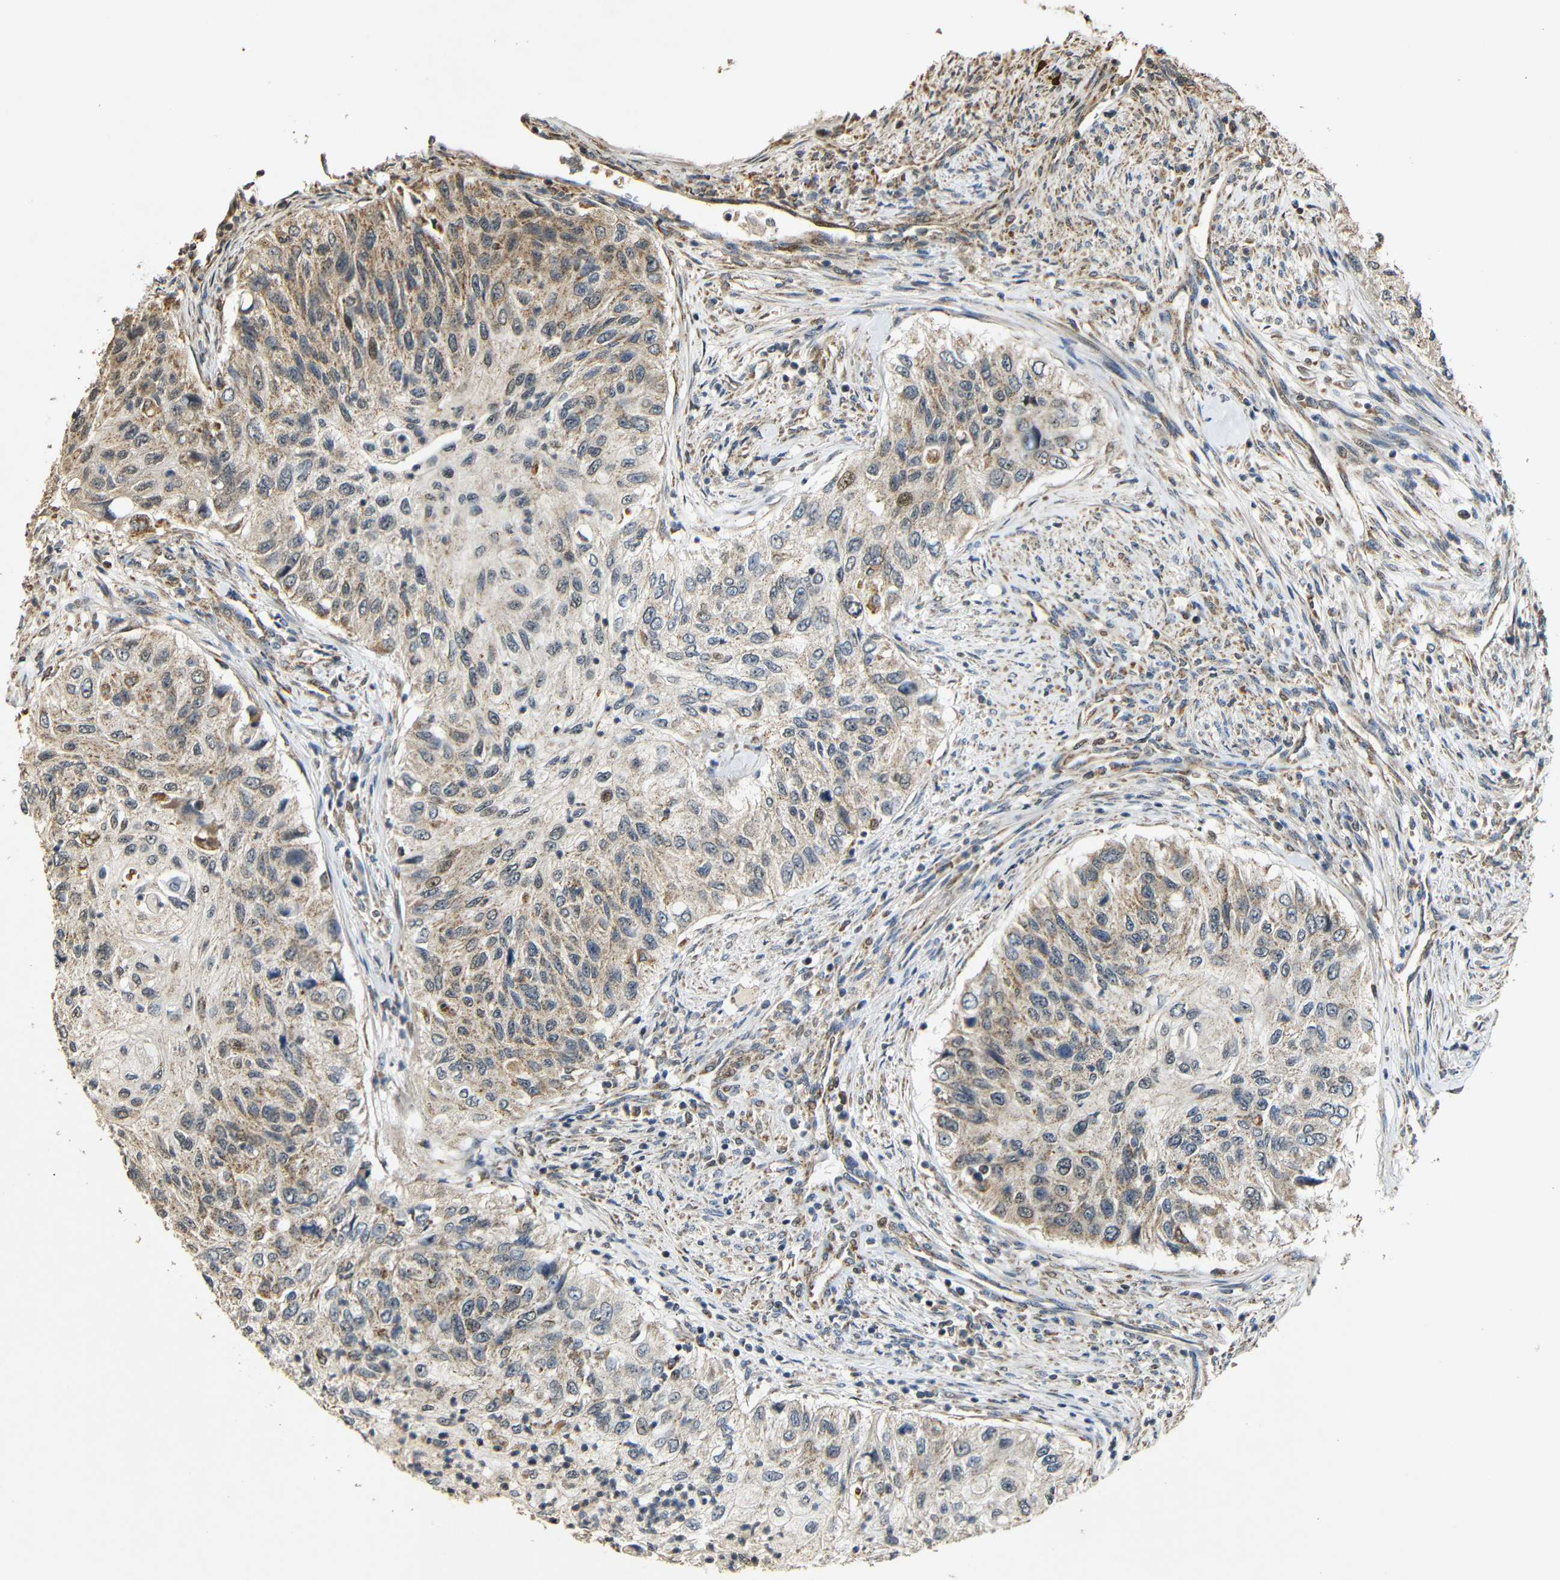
{"staining": {"intensity": "moderate", "quantity": ">75%", "location": "cytoplasmic/membranous,nuclear"}, "tissue": "urothelial cancer", "cell_type": "Tumor cells", "image_type": "cancer", "snomed": [{"axis": "morphology", "description": "Urothelial carcinoma, High grade"}, {"axis": "topography", "description": "Urinary bladder"}], "caption": "DAB (3,3'-diaminobenzidine) immunohistochemical staining of high-grade urothelial carcinoma shows moderate cytoplasmic/membranous and nuclear protein expression in about >75% of tumor cells.", "gene": "KAZALD1", "patient": {"sex": "female", "age": 60}}